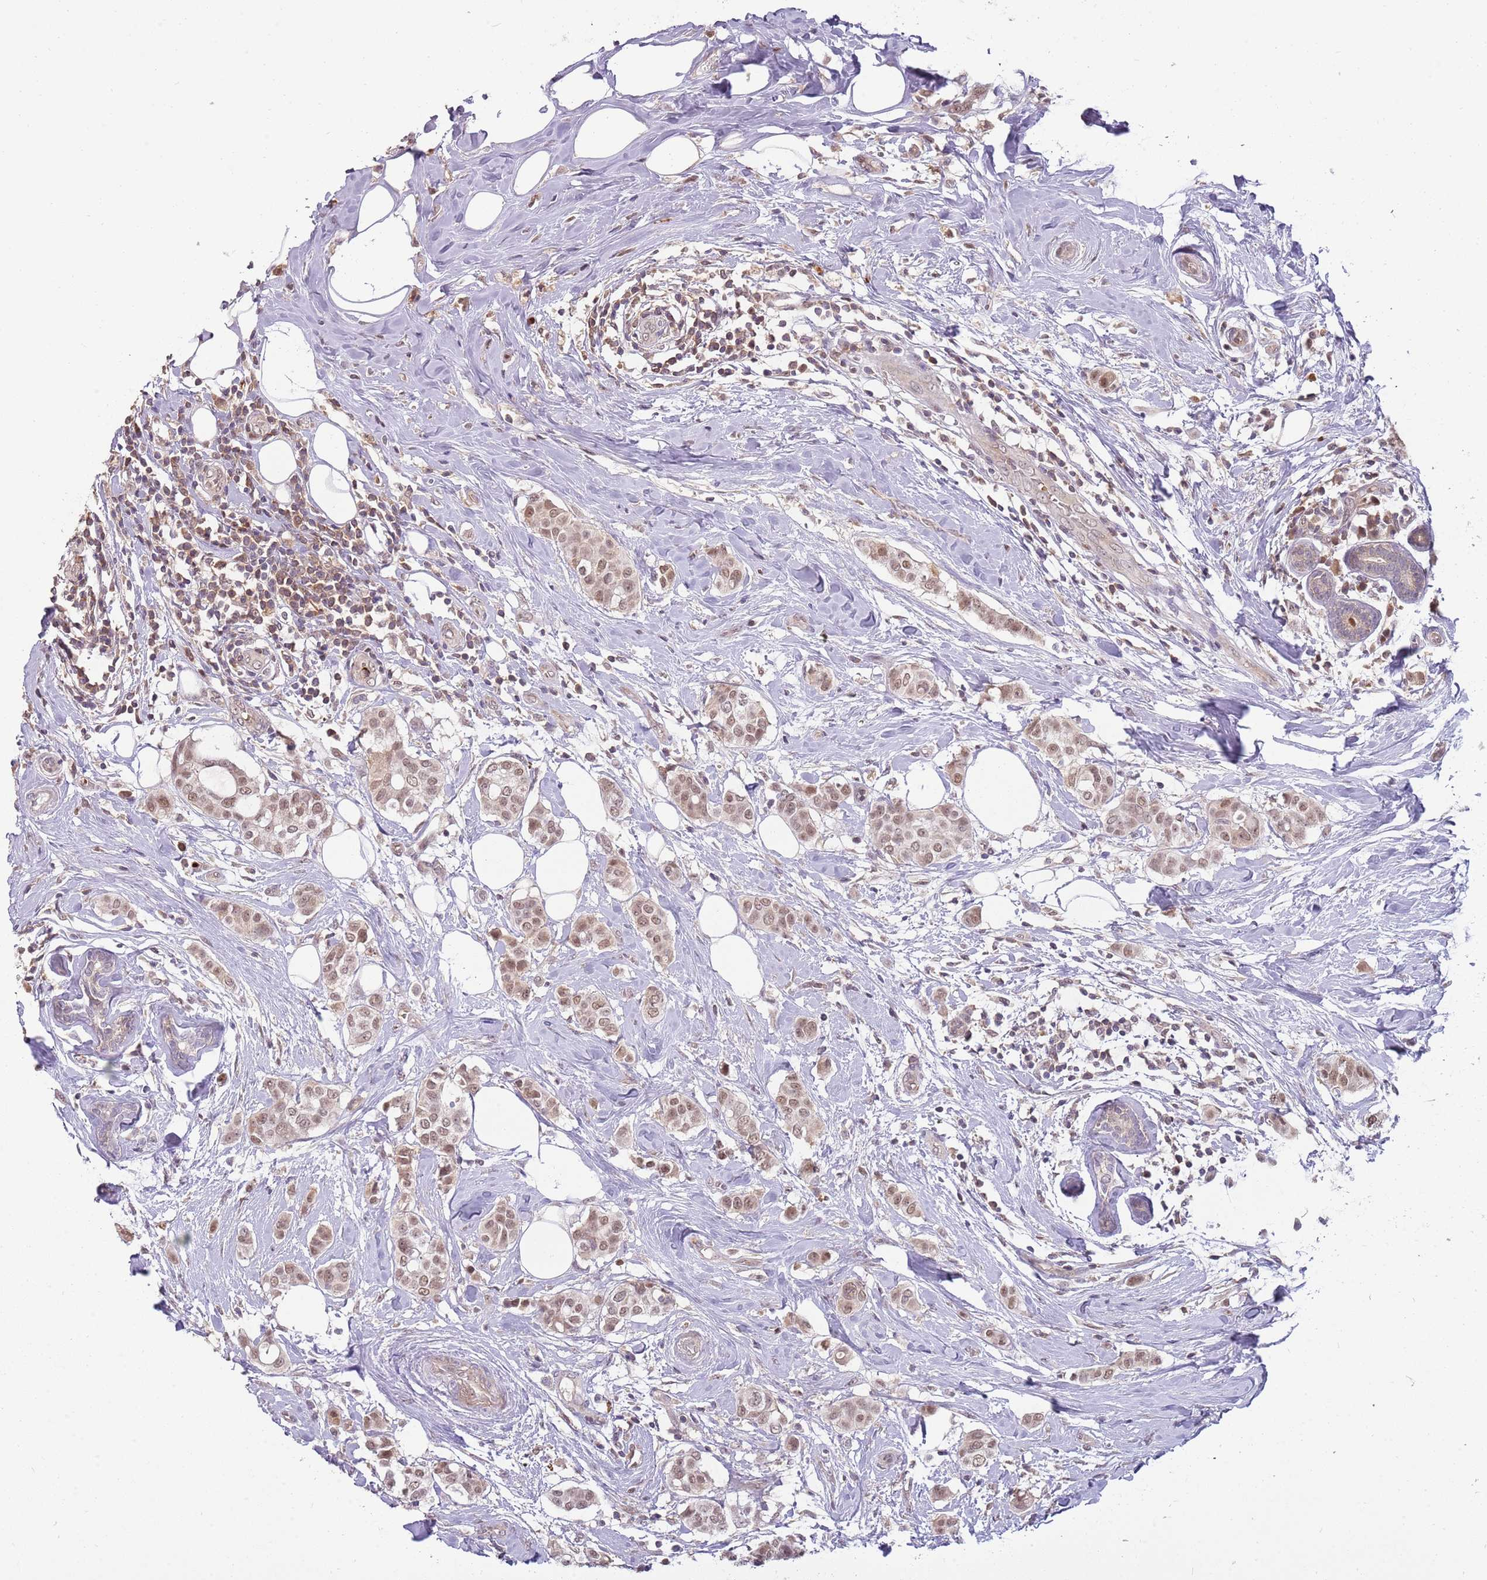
{"staining": {"intensity": "moderate", "quantity": ">75%", "location": "nuclear"}, "tissue": "breast cancer", "cell_type": "Tumor cells", "image_type": "cancer", "snomed": [{"axis": "morphology", "description": "Lobular carcinoma"}, {"axis": "topography", "description": "Breast"}], "caption": "Moderate nuclear staining is identified in approximately >75% of tumor cells in breast cancer (lobular carcinoma).", "gene": "NBPF6", "patient": {"sex": "female", "age": 51}}